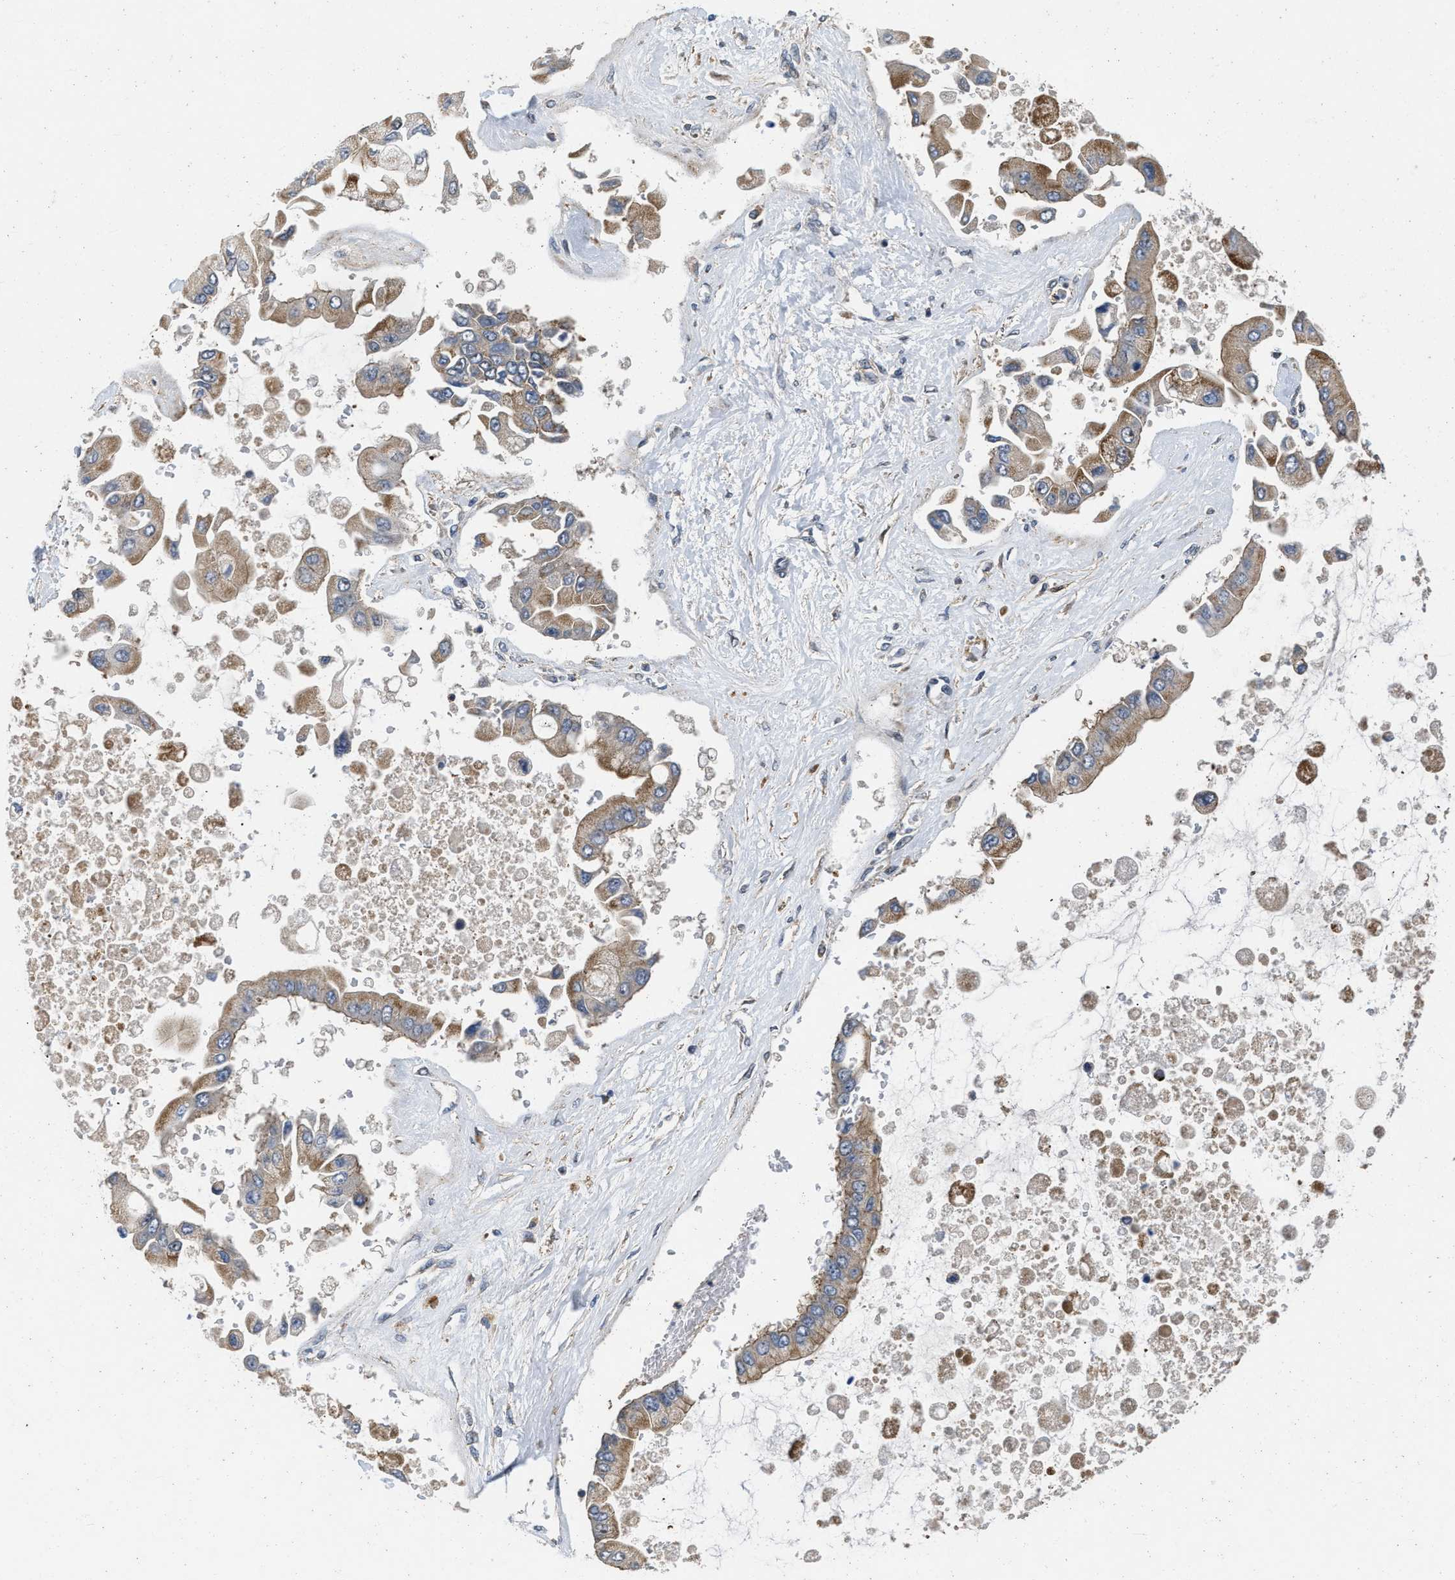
{"staining": {"intensity": "moderate", "quantity": ">75%", "location": "cytoplasmic/membranous"}, "tissue": "liver cancer", "cell_type": "Tumor cells", "image_type": "cancer", "snomed": [{"axis": "morphology", "description": "Cholangiocarcinoma"}, {"axis": "topography", "description": "Liver"}], "caption": "Protein analysis of liver cholangiocarcinoma tissue exhibits moderate cytoplasmic/membranous positivity in about >75% of tumor cells. The protein of interest is stained brown, and the nuclei are stained in blue (DAB (3,3'-diaminobenzidine) IHC with brightfield microscopy, high magnification).", "gene": "PRDM14", "patient": {"sex": "male", "age": 50}}